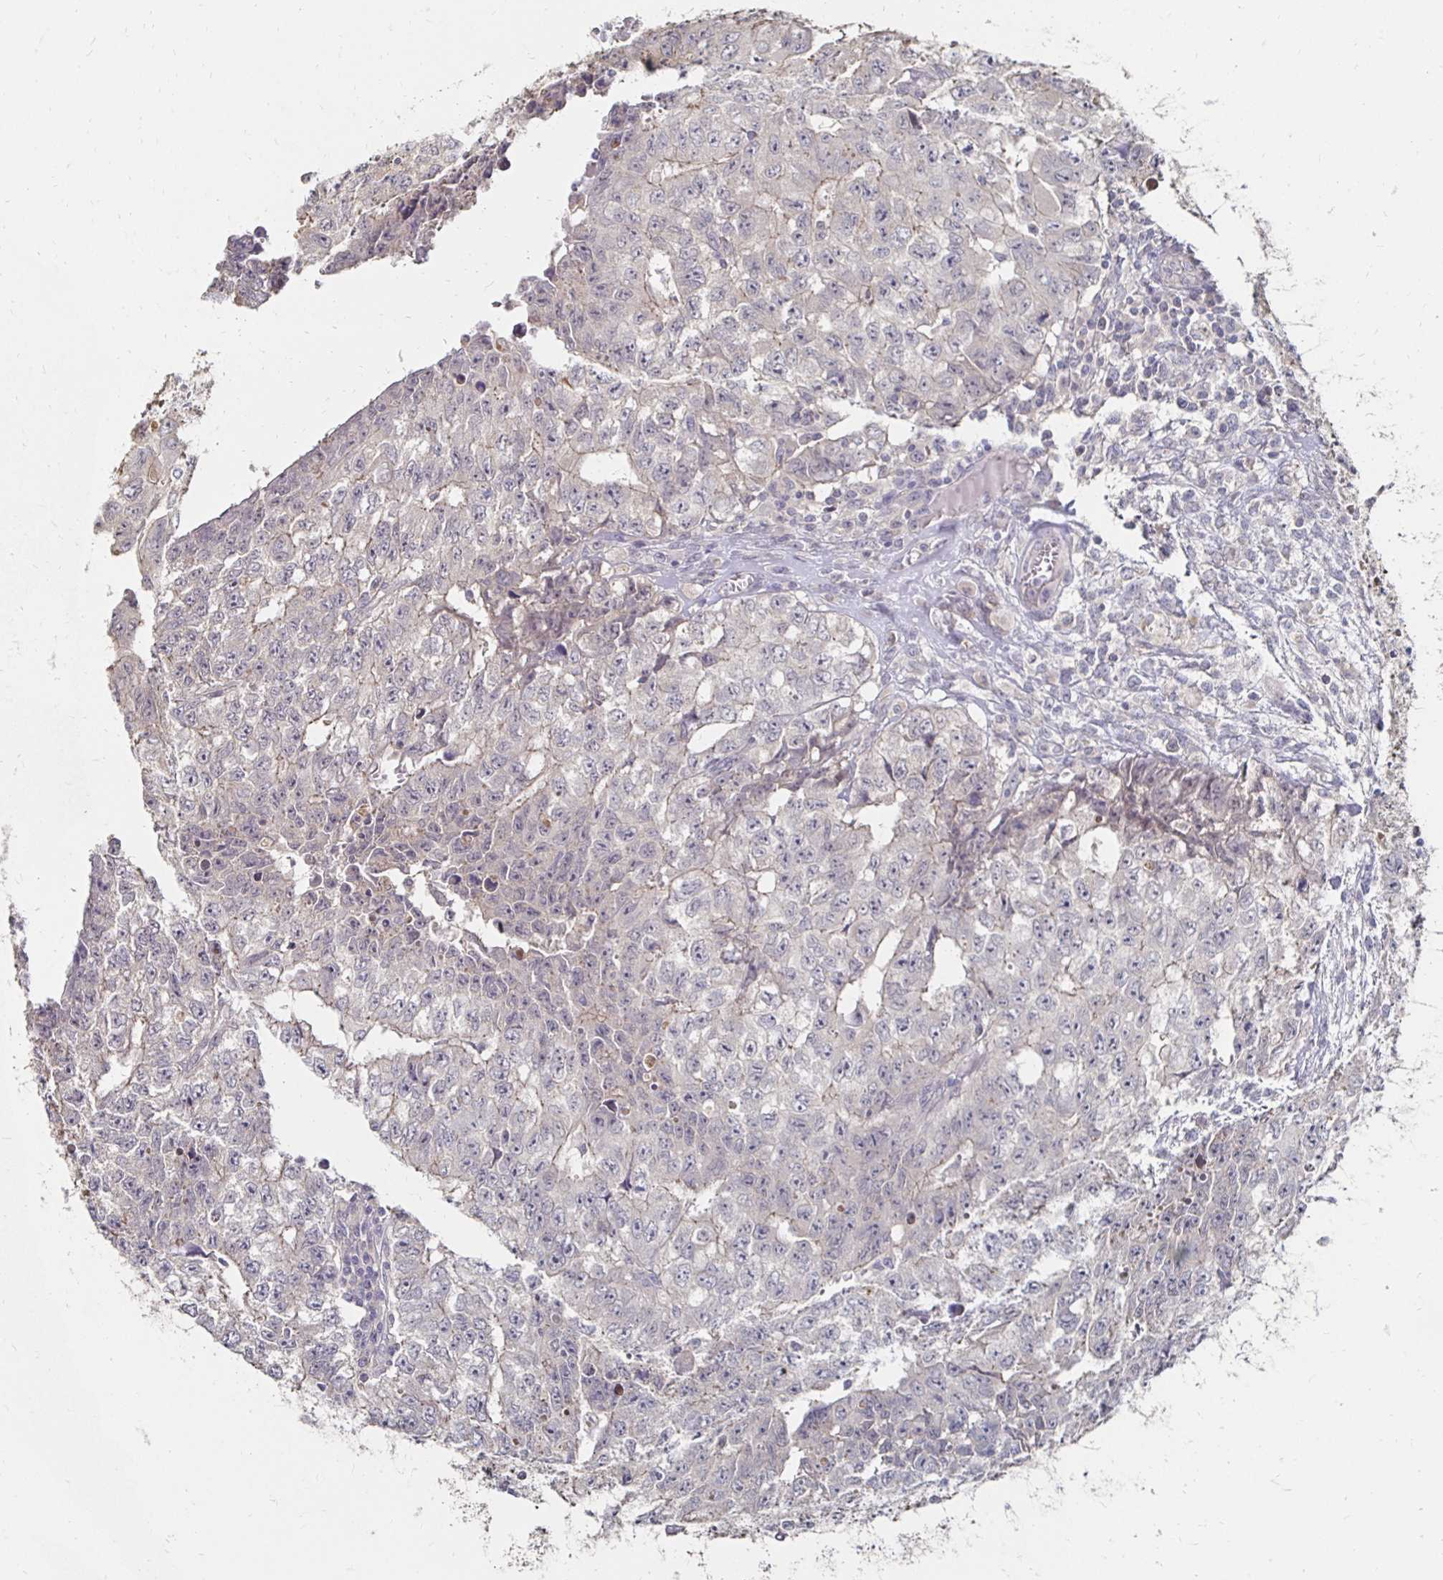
{"staining": {"intensity": "negative", "quantity": "none", "location": "none"}, "tissue": "testis cancer", "cell_type": "Tumor cells", "image_type": "cancer", "snomed": [{"axis": "morphology", "description": "Carcinoma, Embryonal, NOS"}, {"axis": "morphology", "description": "Teratoma, malignant, NOS"}, {"axis": "topography", "description": "Testis"}], "caption": "DAB immunohistochemical staining of human testis embryonal carcinoma demonstrates no significant staining in tumor cells.", "gene": "ZNF727", "patient": {"sex": "male", "age": 24}}